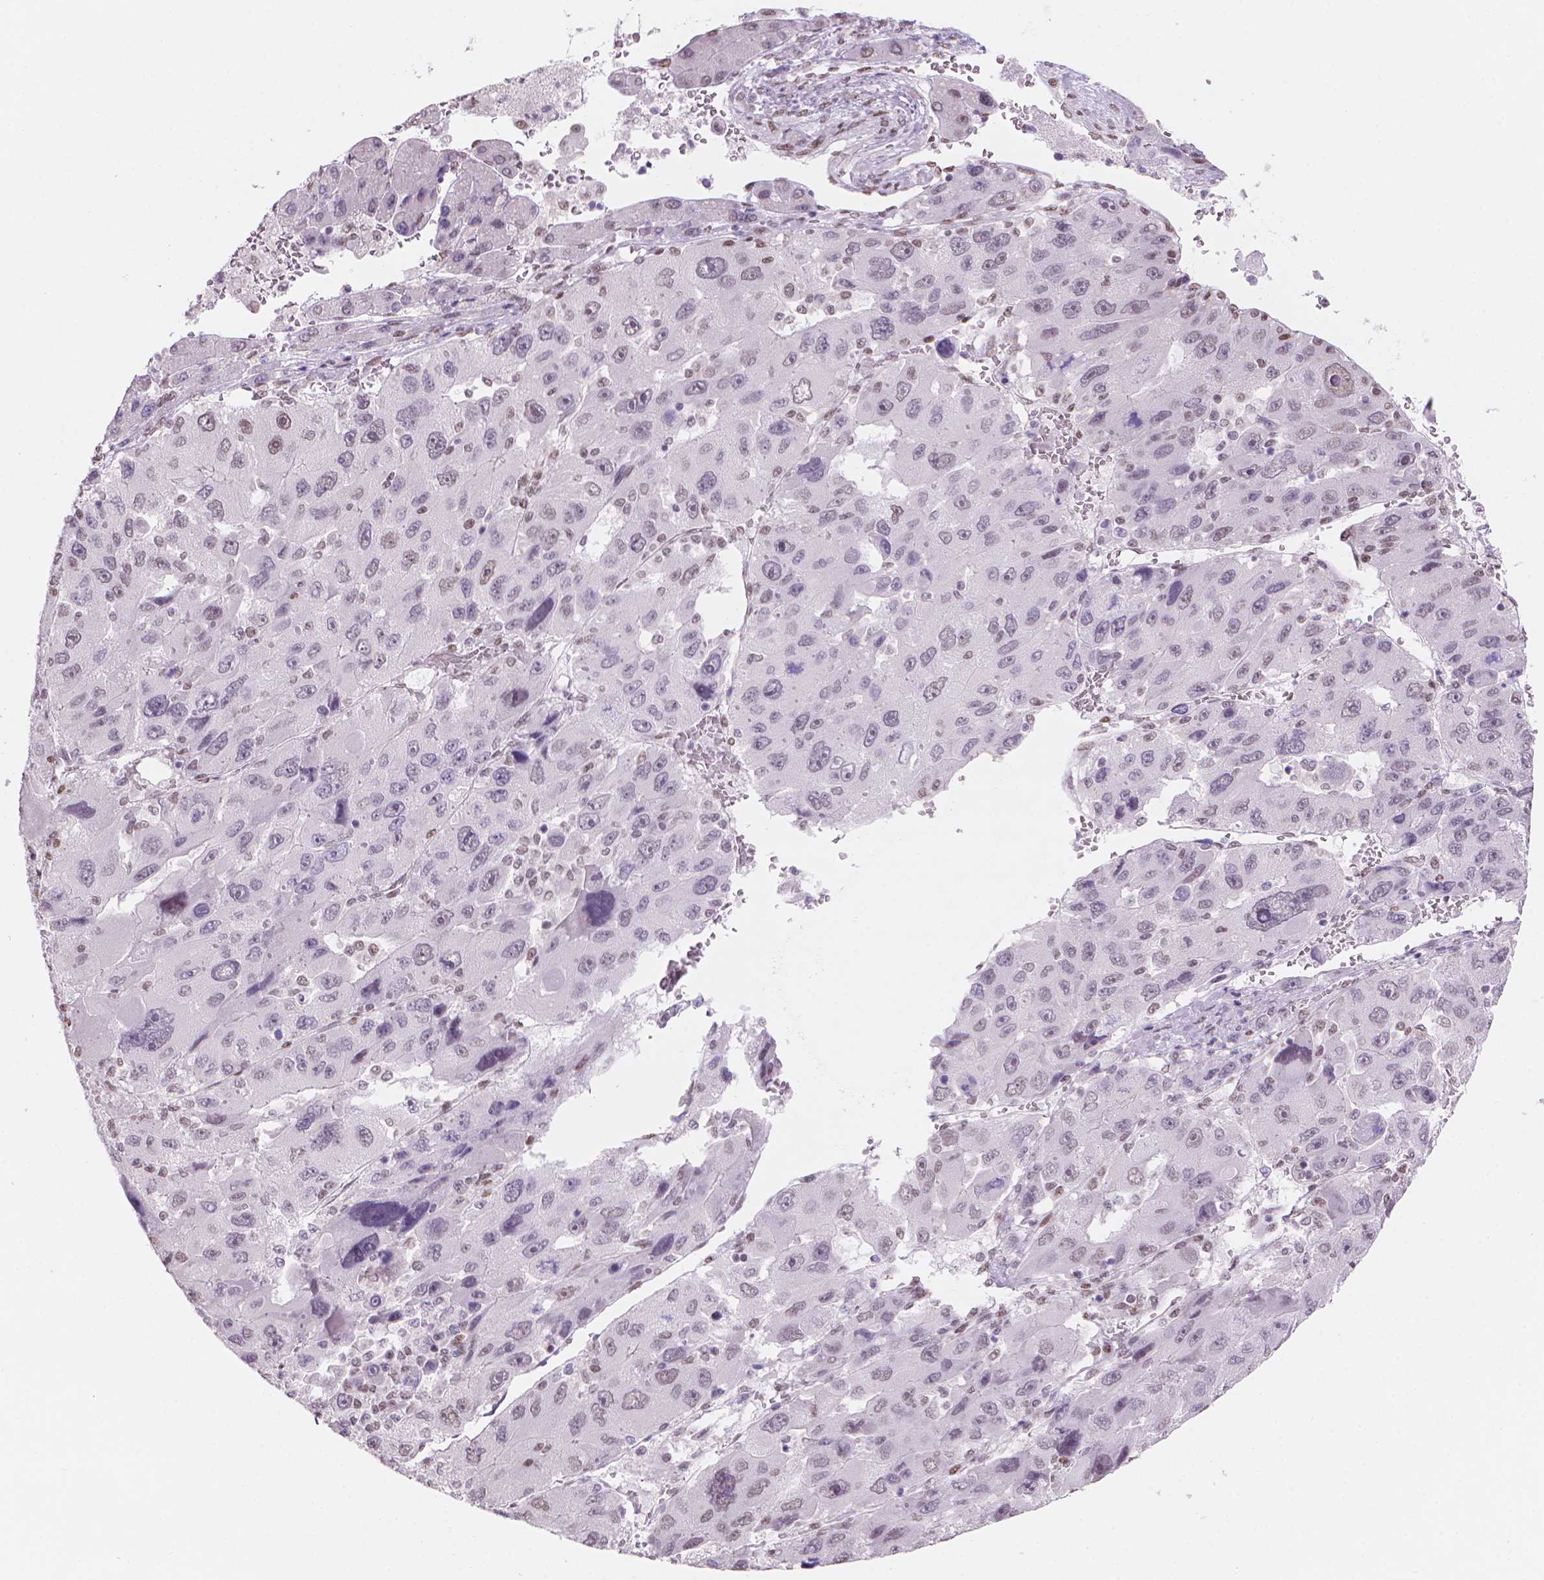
{"staining": {"intensity": "weak", "quantity": "<25%", "location": "nuclear"}, "tissue": "liver cancer", "cell_type": "Tumor cells", "image_type": "cancer", "snomed": [{"axis": "morphology", "description": "Carcinoma, Hepatocellular, NOS"}, {"axis": "topography", "description": "Liver"}], "caption": "An image of human liver hepatocellular carcinoma is negative for staining in tumor cells. The staining was performed using DAB to visualize the protein expression in brown, while the nuclei were stained in blue with hematoxylin (Magnification: 20x).", "gene": "PIAS2", "patient": {"sex": "female", "age": 41}}